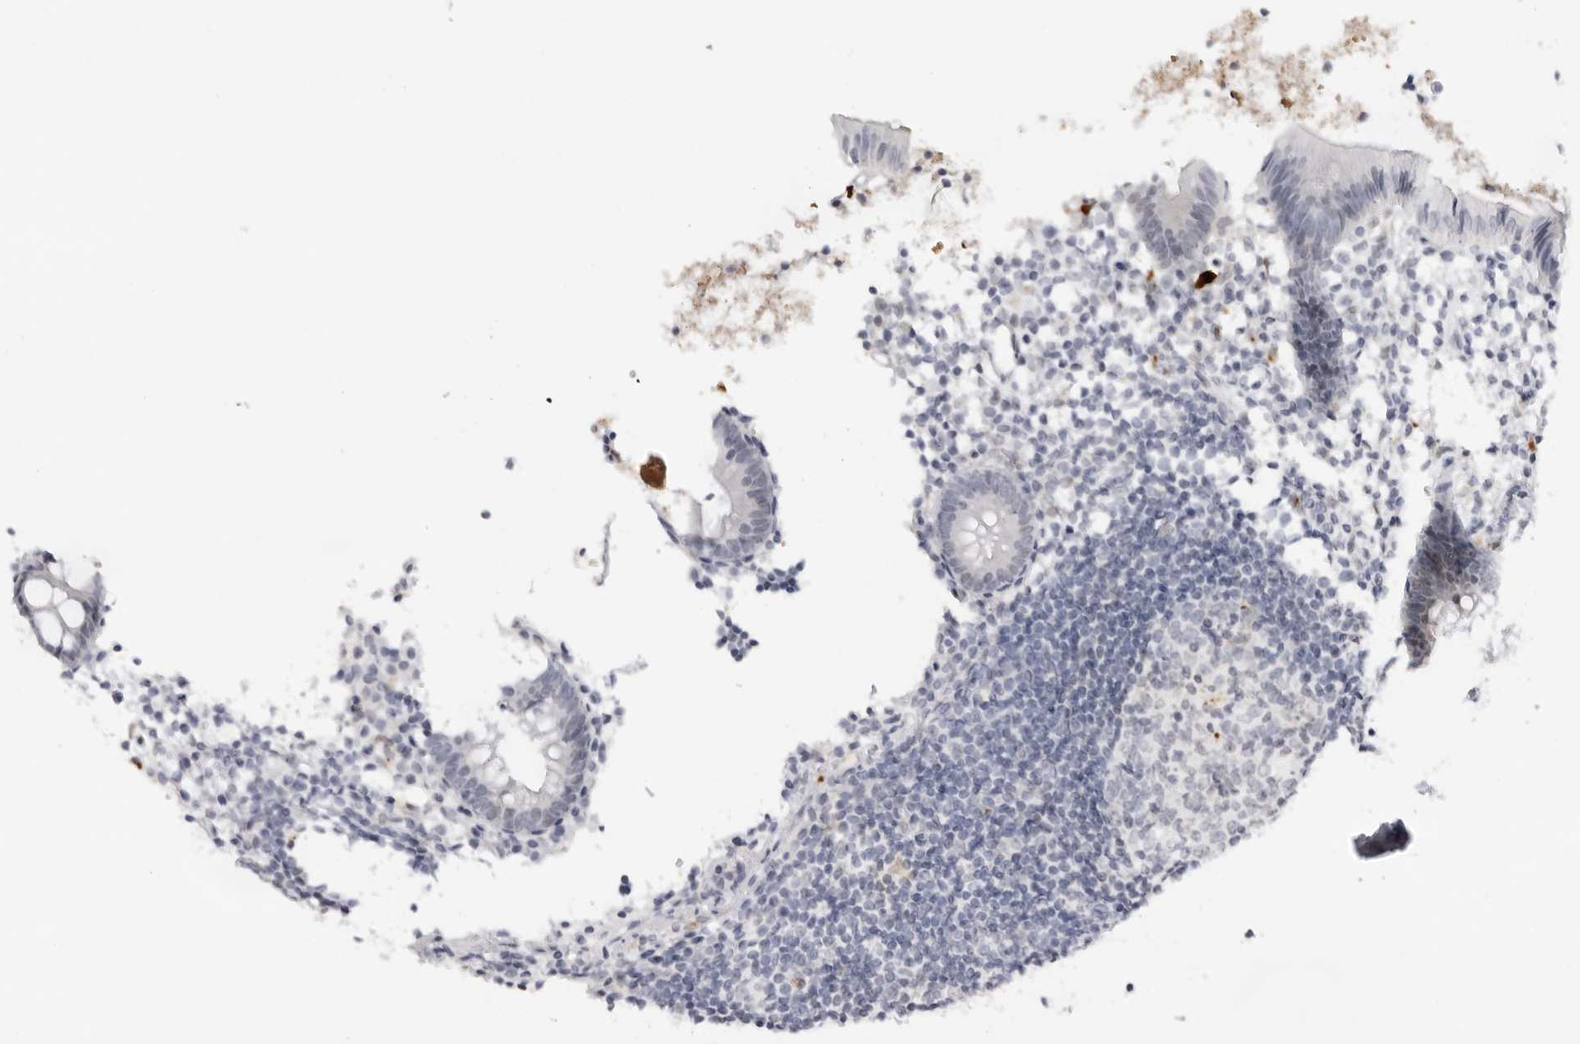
{"staining": {"intensity": "negative", "quantity": "none", "location": "none"}, "tissue": "appendix", "cell_type": "Glandular cells", "image_type": "normal", "snomed": [{"axis": "morphology", "description": "Normal tissue, NOS"}, {"axis": "topography", "description": "Appendix"}], "caption": "This is an immunohistochemistry (IHC) photomicrograph of unremarkable appendix. There is no staining in glandular cells.", "gene": "KLK12", "patient": {"sex": "female", "age": 20}}